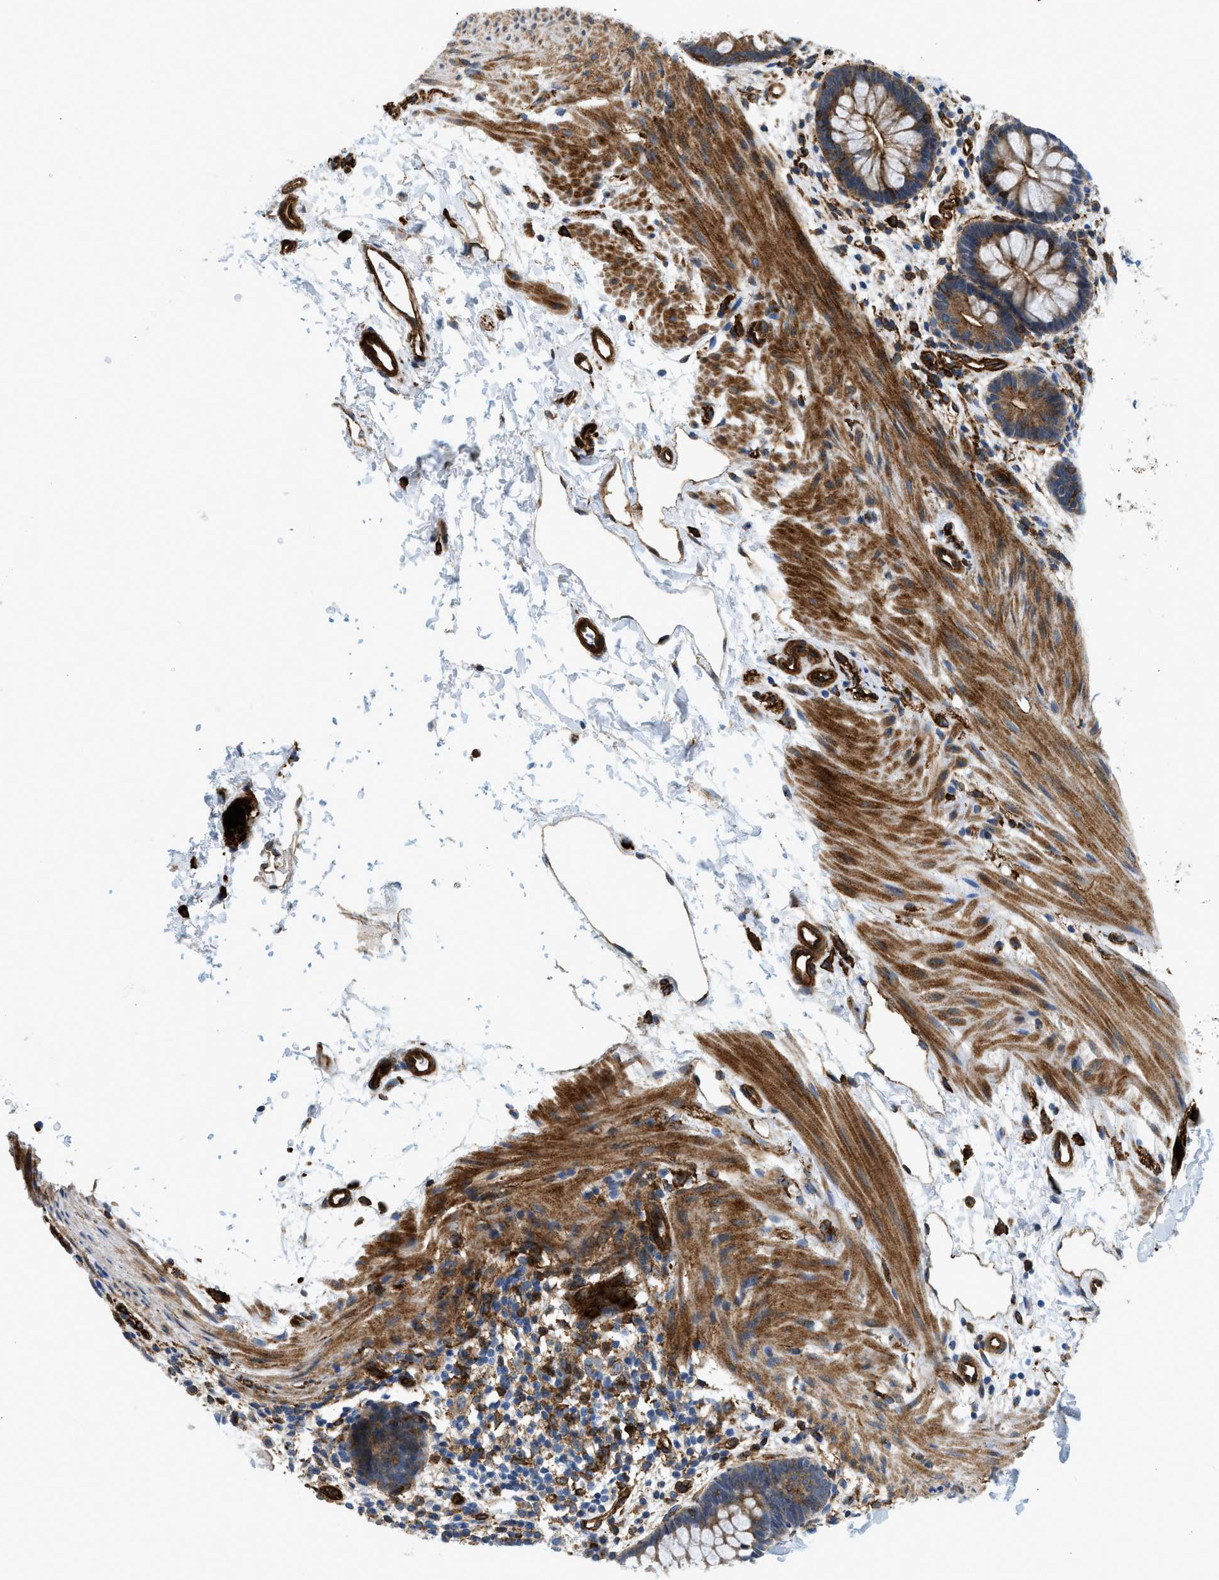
{"staining": {"intensity": "moderate", "quantity": "25%-75%", "location": "cytoplasmic/membranous"}, "tissue": "rectum", "cell_type": "Glandular cells", "image_type": "normal", "snomed": [{"axis": "morphology", "description": "Normal tissue, NOS"}, {"axis": "topography", "description": "Rectum"}], "caption": "DAB (3,3'-diaminobenzidine) immunohistochemical staining of benign human rectum displays moderate cytoplasmic/membranous protein expression in approximately 25%-75% of glandular cells. (Stains: DAB in brown, nuclei in blue, Microscopy: brightfield microscopy at high magnification).", "gene": "HIP1", "patient": {"sex": "female", "age": 24}}